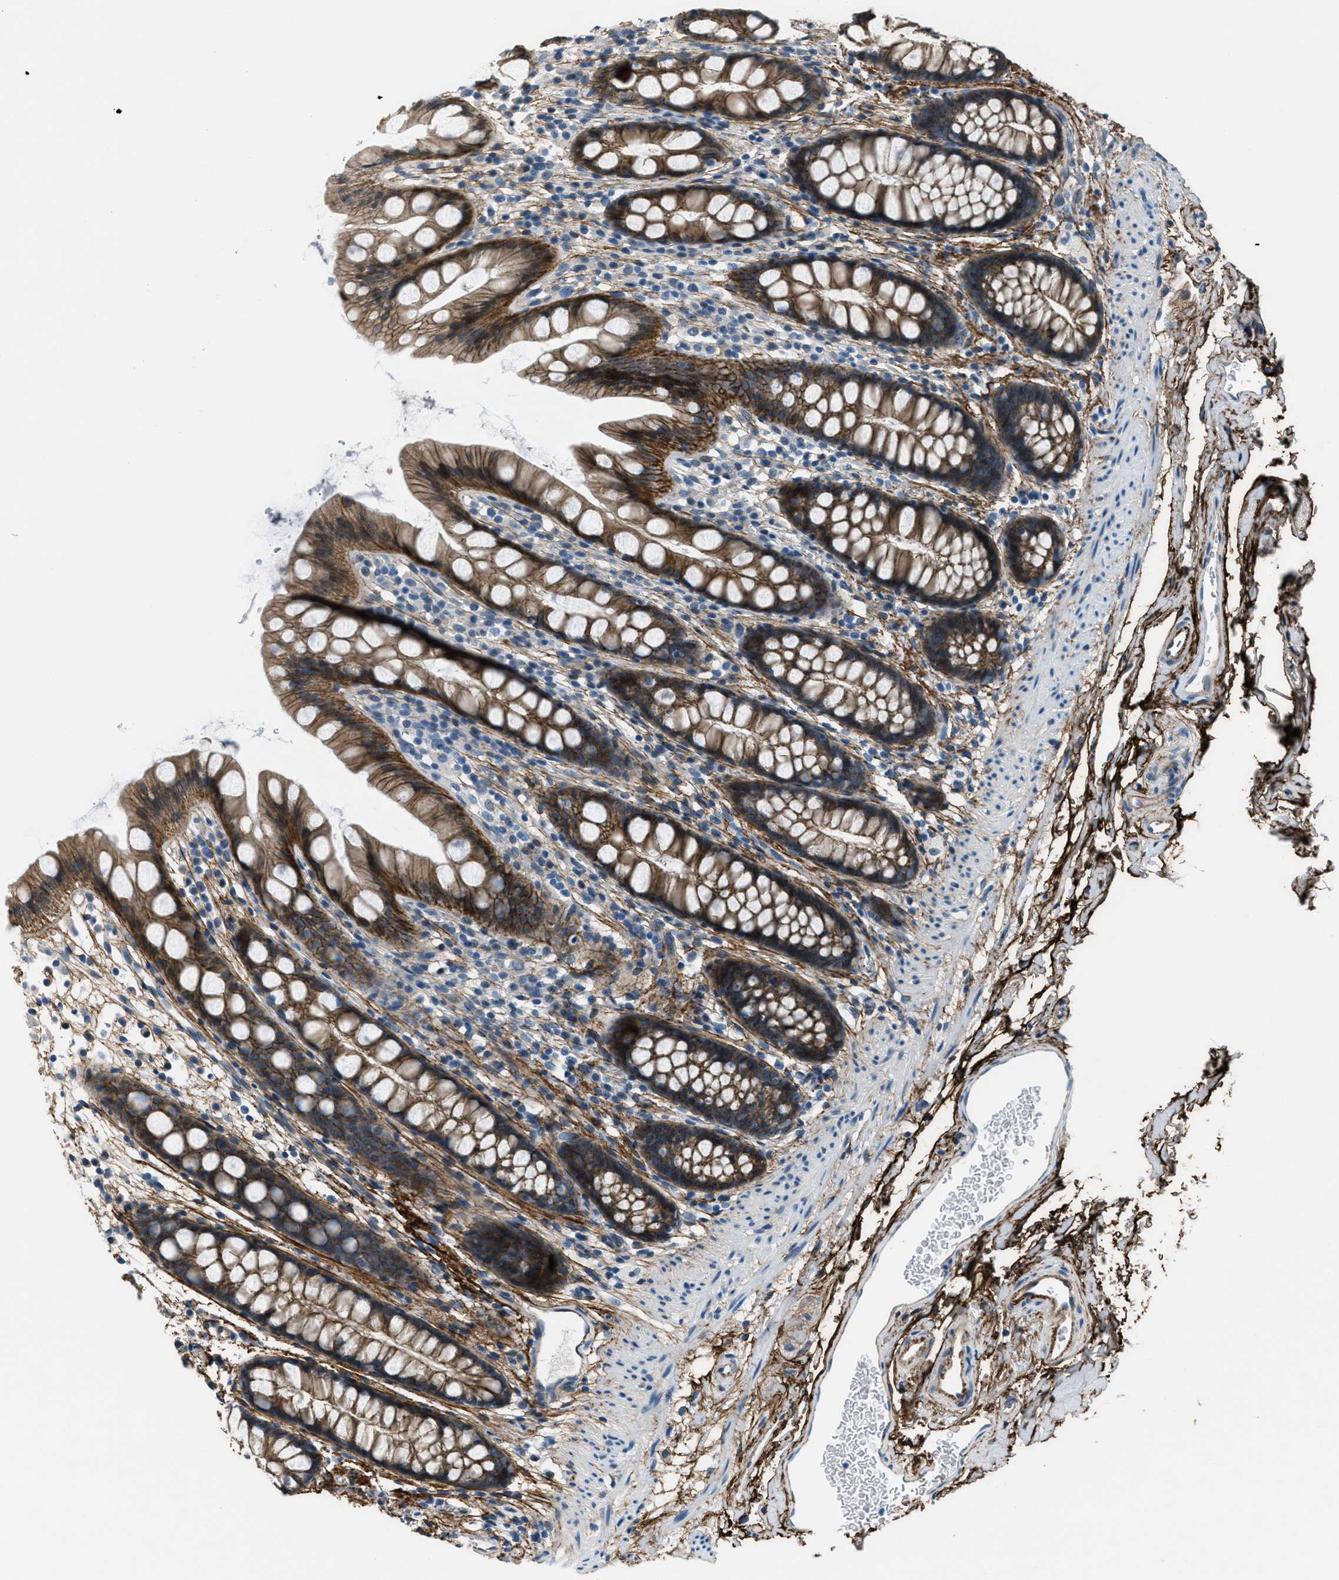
{"staining": {"intensity": "moderate", "quantity": ">75%", "location": "cytoplasmic/membranous"}, "tissue": "rectum", "cell_type": "Glandular cells", "image_type": "normal", "snomed": [{"axis": "morphology", "description": "Normal tissue, NOS"}, {"axis": "topography", "description": "Rectum"}], "caption": "An immunohistochemistry photomicrograph of normal tissue is shown. Protein staining in brown labels moderate cytoplasmic/membranous positivity in rectum within glandular cells. (IHC, brightfield microscopy, high magnification).", "gene": "FBN1", "patient": {"sex": "female", "age": 65}}